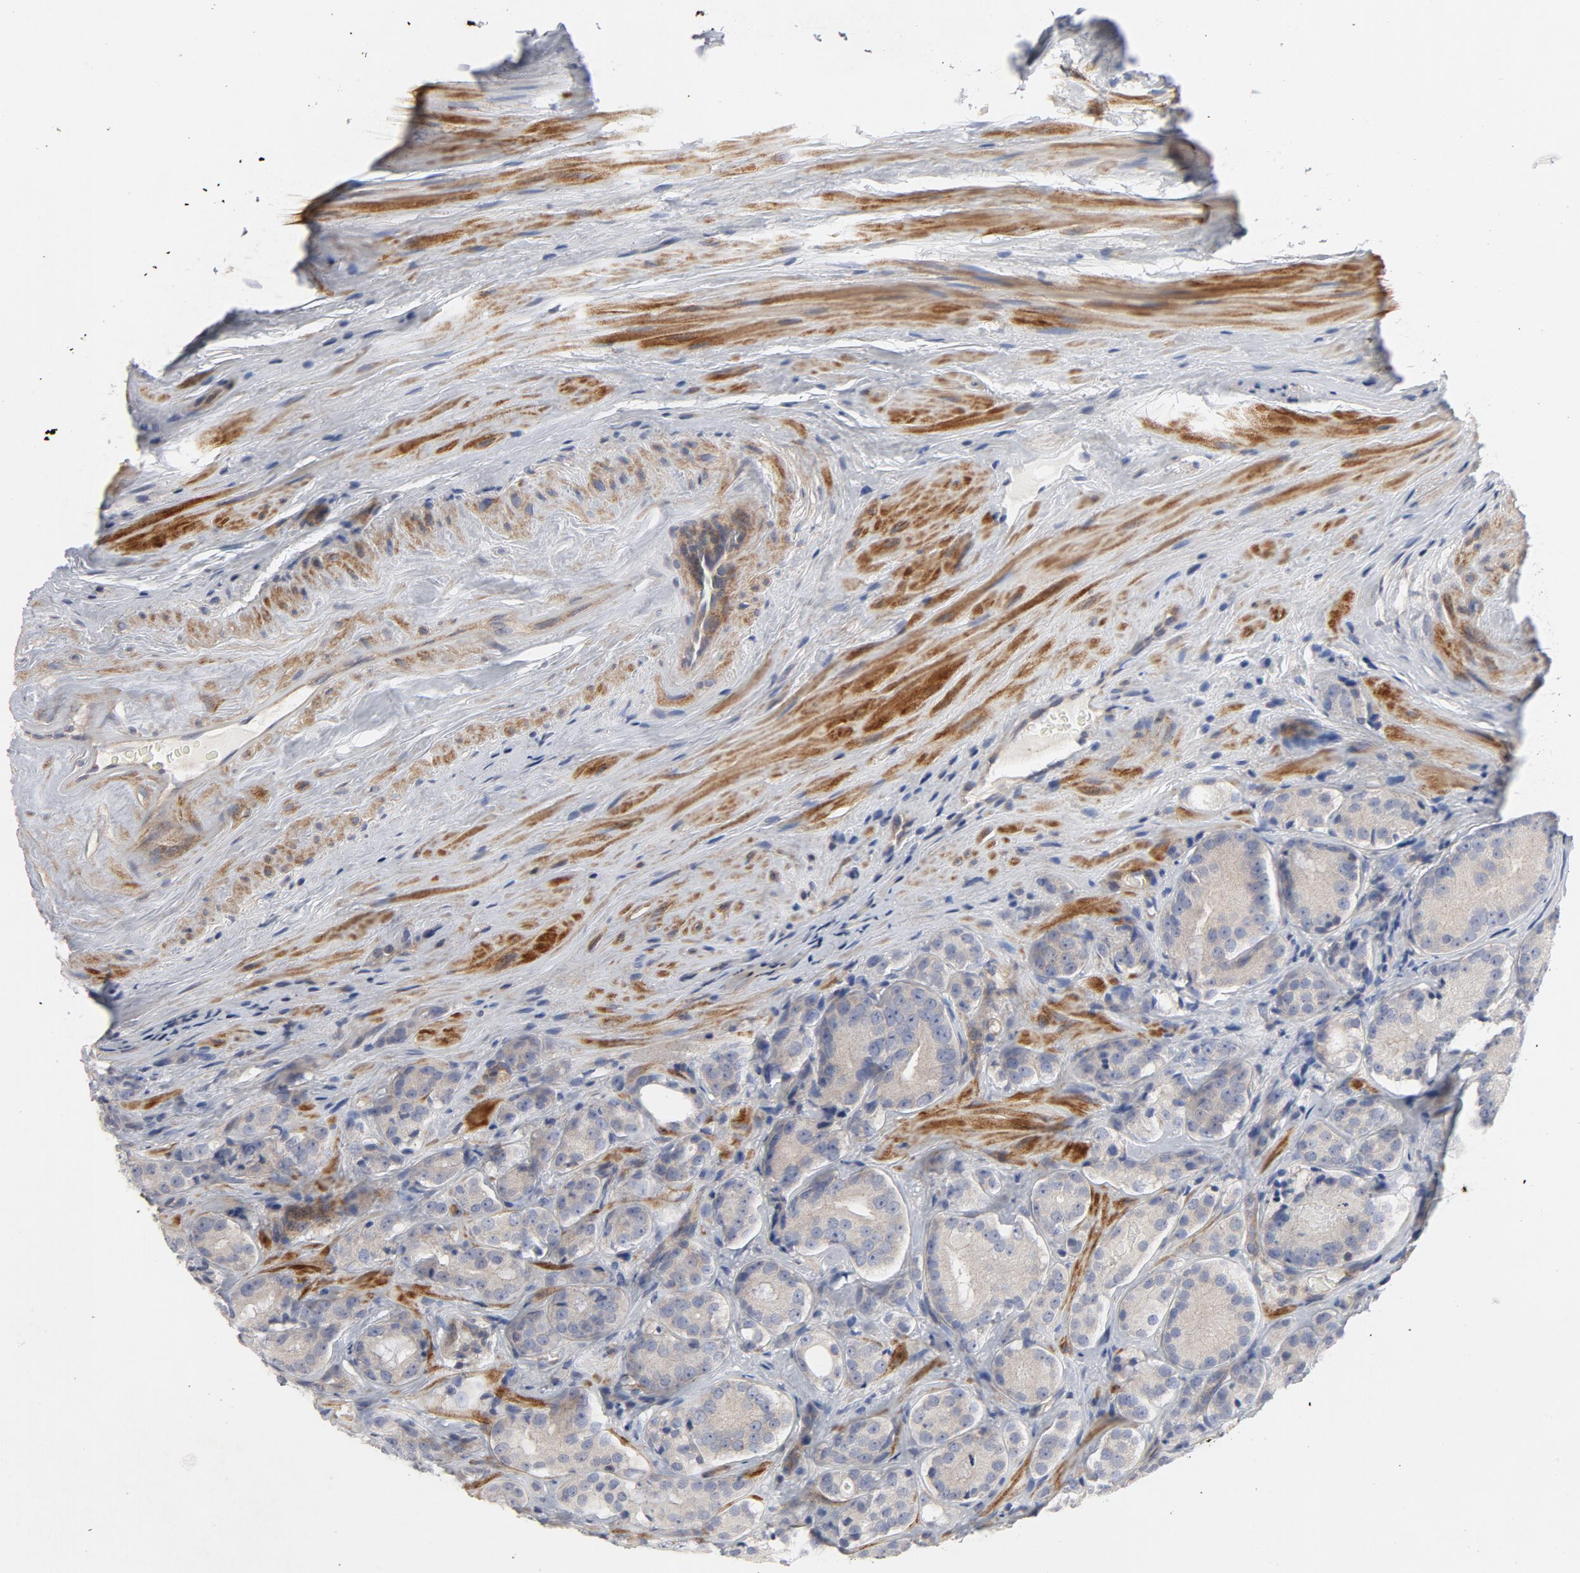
{"staining": {"intensity": "negative", "quantity": "none", "location": "none"}, "tissue": "prostate cancer", "cell_type": "Tumor cells", "image_type": "cancer", "snomed": [{"axis": "morphology", "description": "Adenocarcinoma, High grade"}, {"axis": "topography", "description": "Prostate"}], "caption": "The image exhibits no significant expression in tumor cells of high-grade adenocarcinoma (prostate). (Stains: DAB (3,3'-diaminobenzidine) immunohistochemistry (IHC) with hematoxylin counter stain, Microscopy: brightfield microscopy at high magnification).", "gene": "ROCK1", "patient": {"sex": "male", "age": 70}}